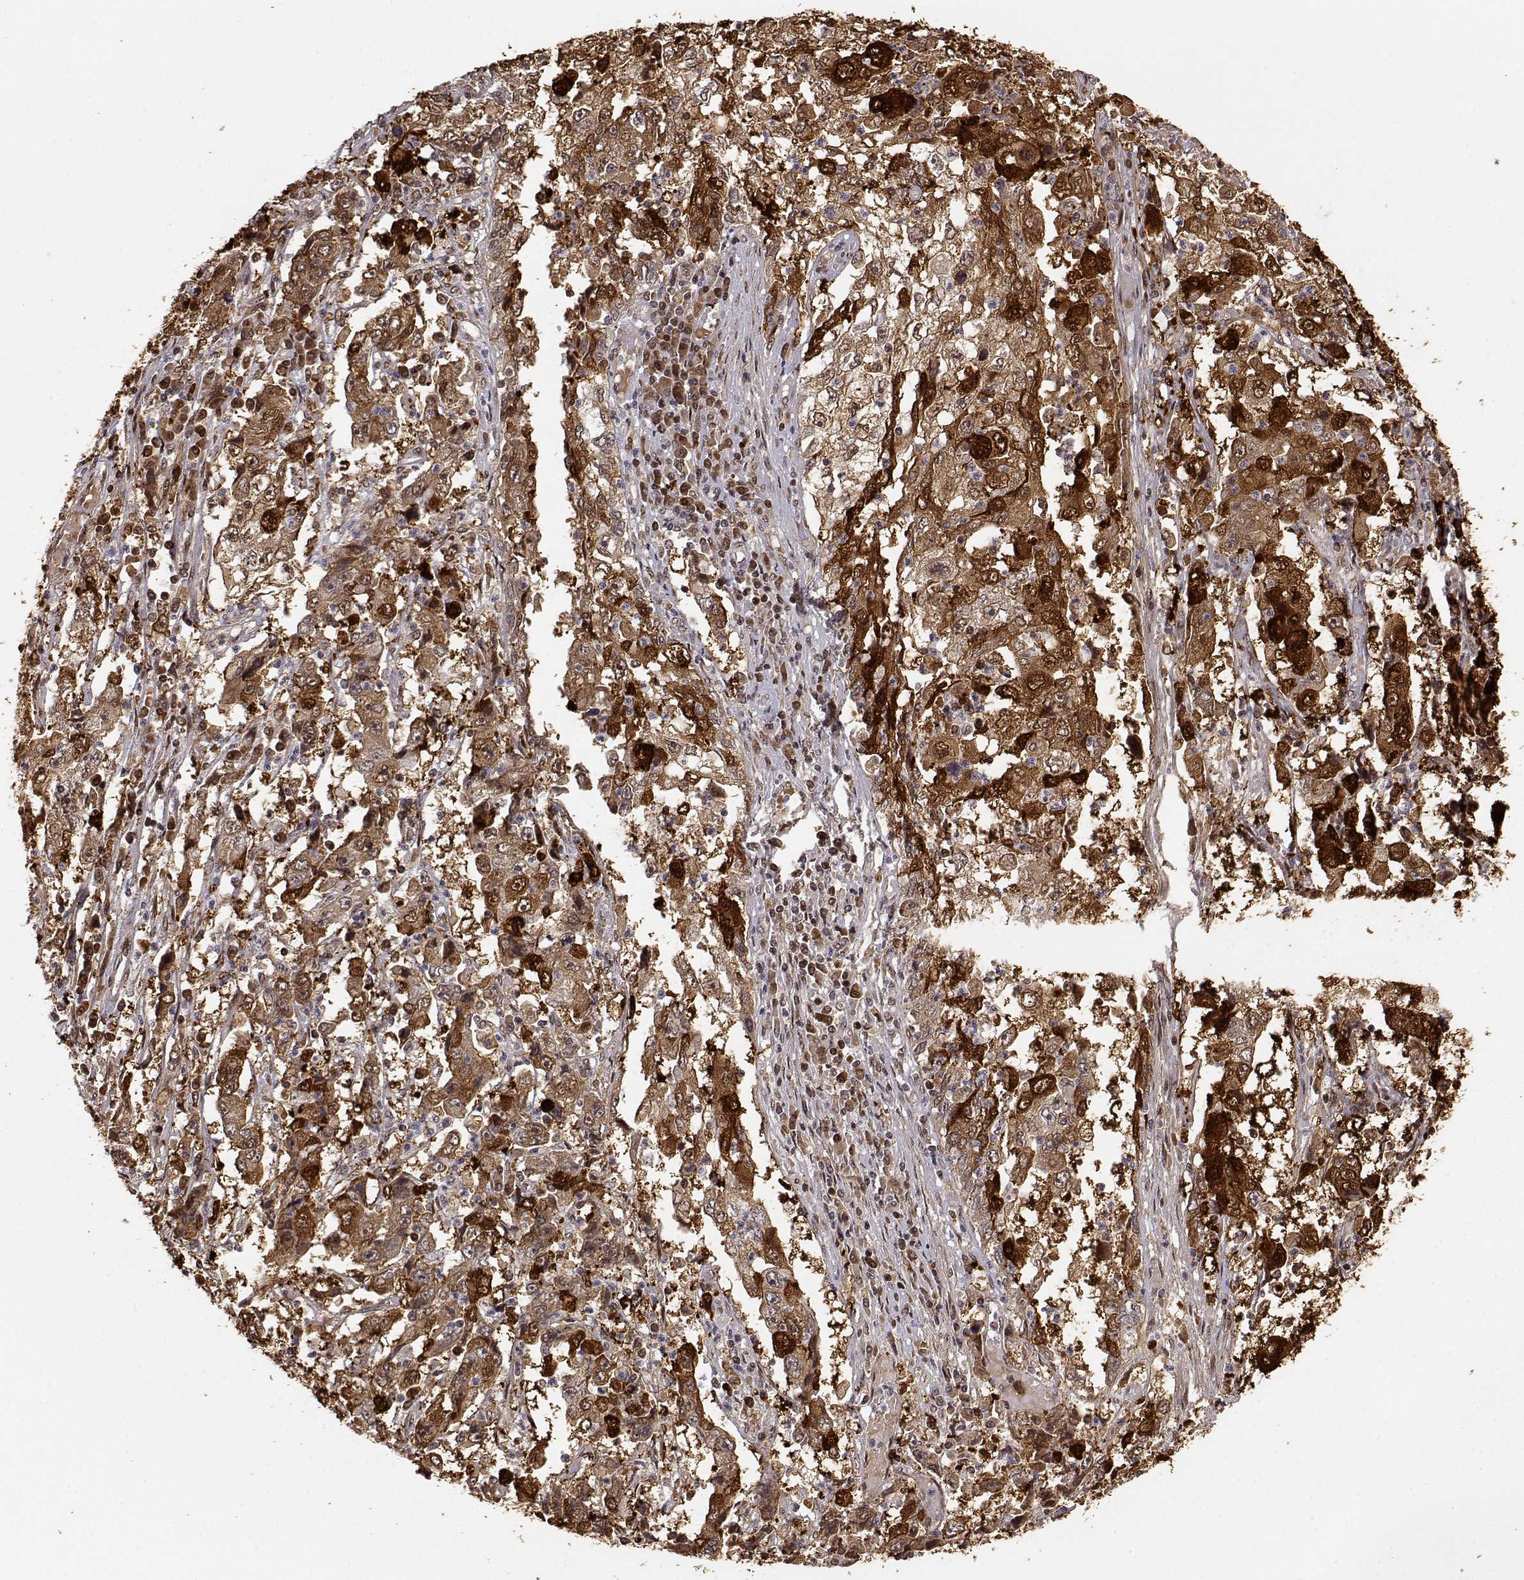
{"staining": {"intensity": "strong", "quantity": ">75%", "location": "cytoplasmic/membranous"}, "tissue": "cervical cancer", "cell_type": "Tumor cells", "image_type": "cancer", "snomed": [{"axis": "morphology", "description": "Squamous cell carcinoma, NOS"}, {"axis": "topography", "description": "Cervix"}], "caption": "Immunohistochemical staining of human cervical cancer (squamous cell carcinoma) displays high levels of strong cytoplasmic/membranous protein expression in about >75% of tumor cells.", "gene": "BRCA1", "patient": {"sex": "female", "age": 36}}